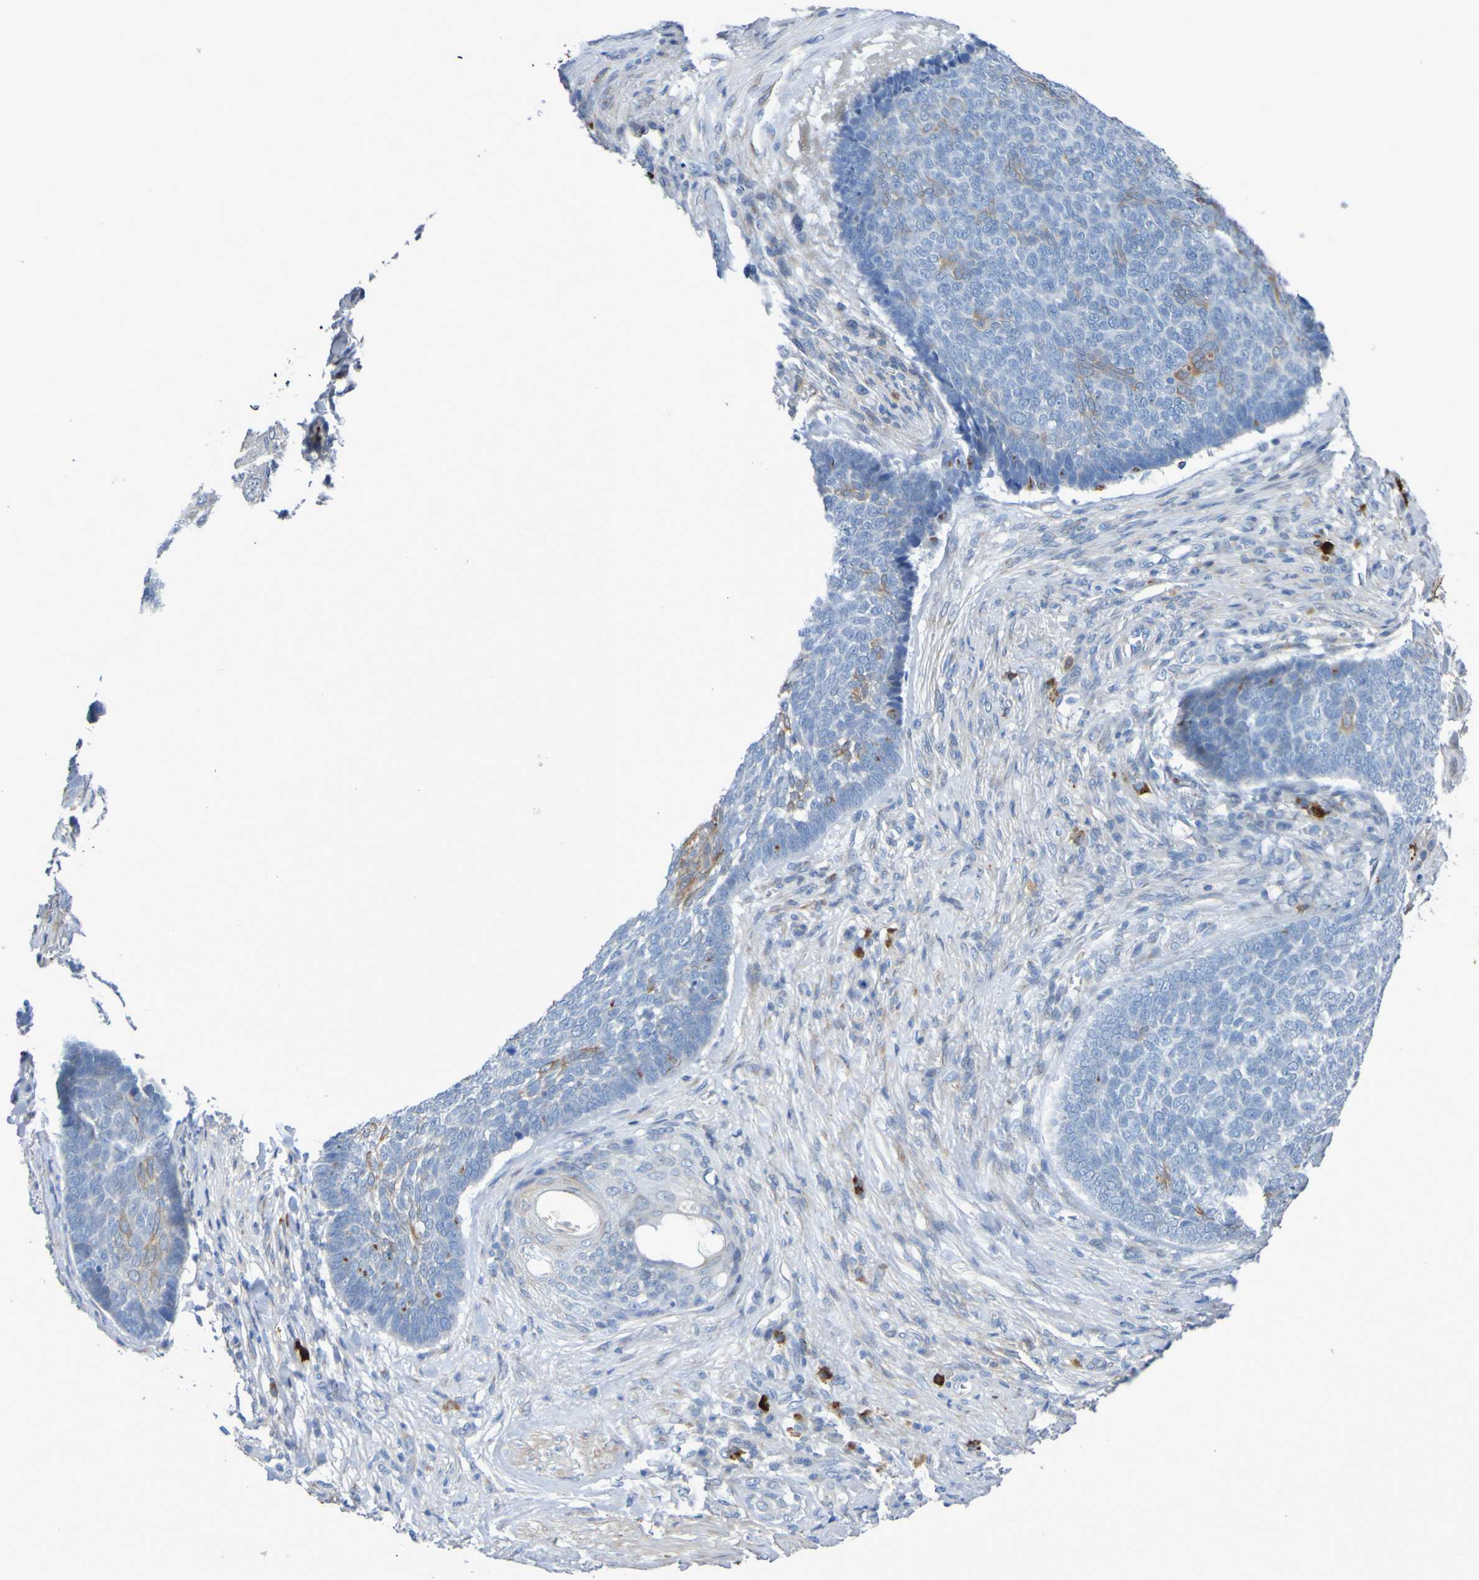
{"staining": {"intensity": "moderate", "quantity": "<25%", "location": "cytoplasmic/membranous"}, "tissue": "skin cancer", "cell_type": "Tumor cells", "image_type": "cancer", "snomed": [{"axis": "morphology", "description": "Basal cell carcinoma"}, {"axis": "topography", "description": "Skin"}], "caption": "Skin cancer tissue shows moderate cytoplasmic/membranous expression in about <25% of tumor cells", "gene": "C11orf24", "patient": {"sex": "male", "age": 84}}